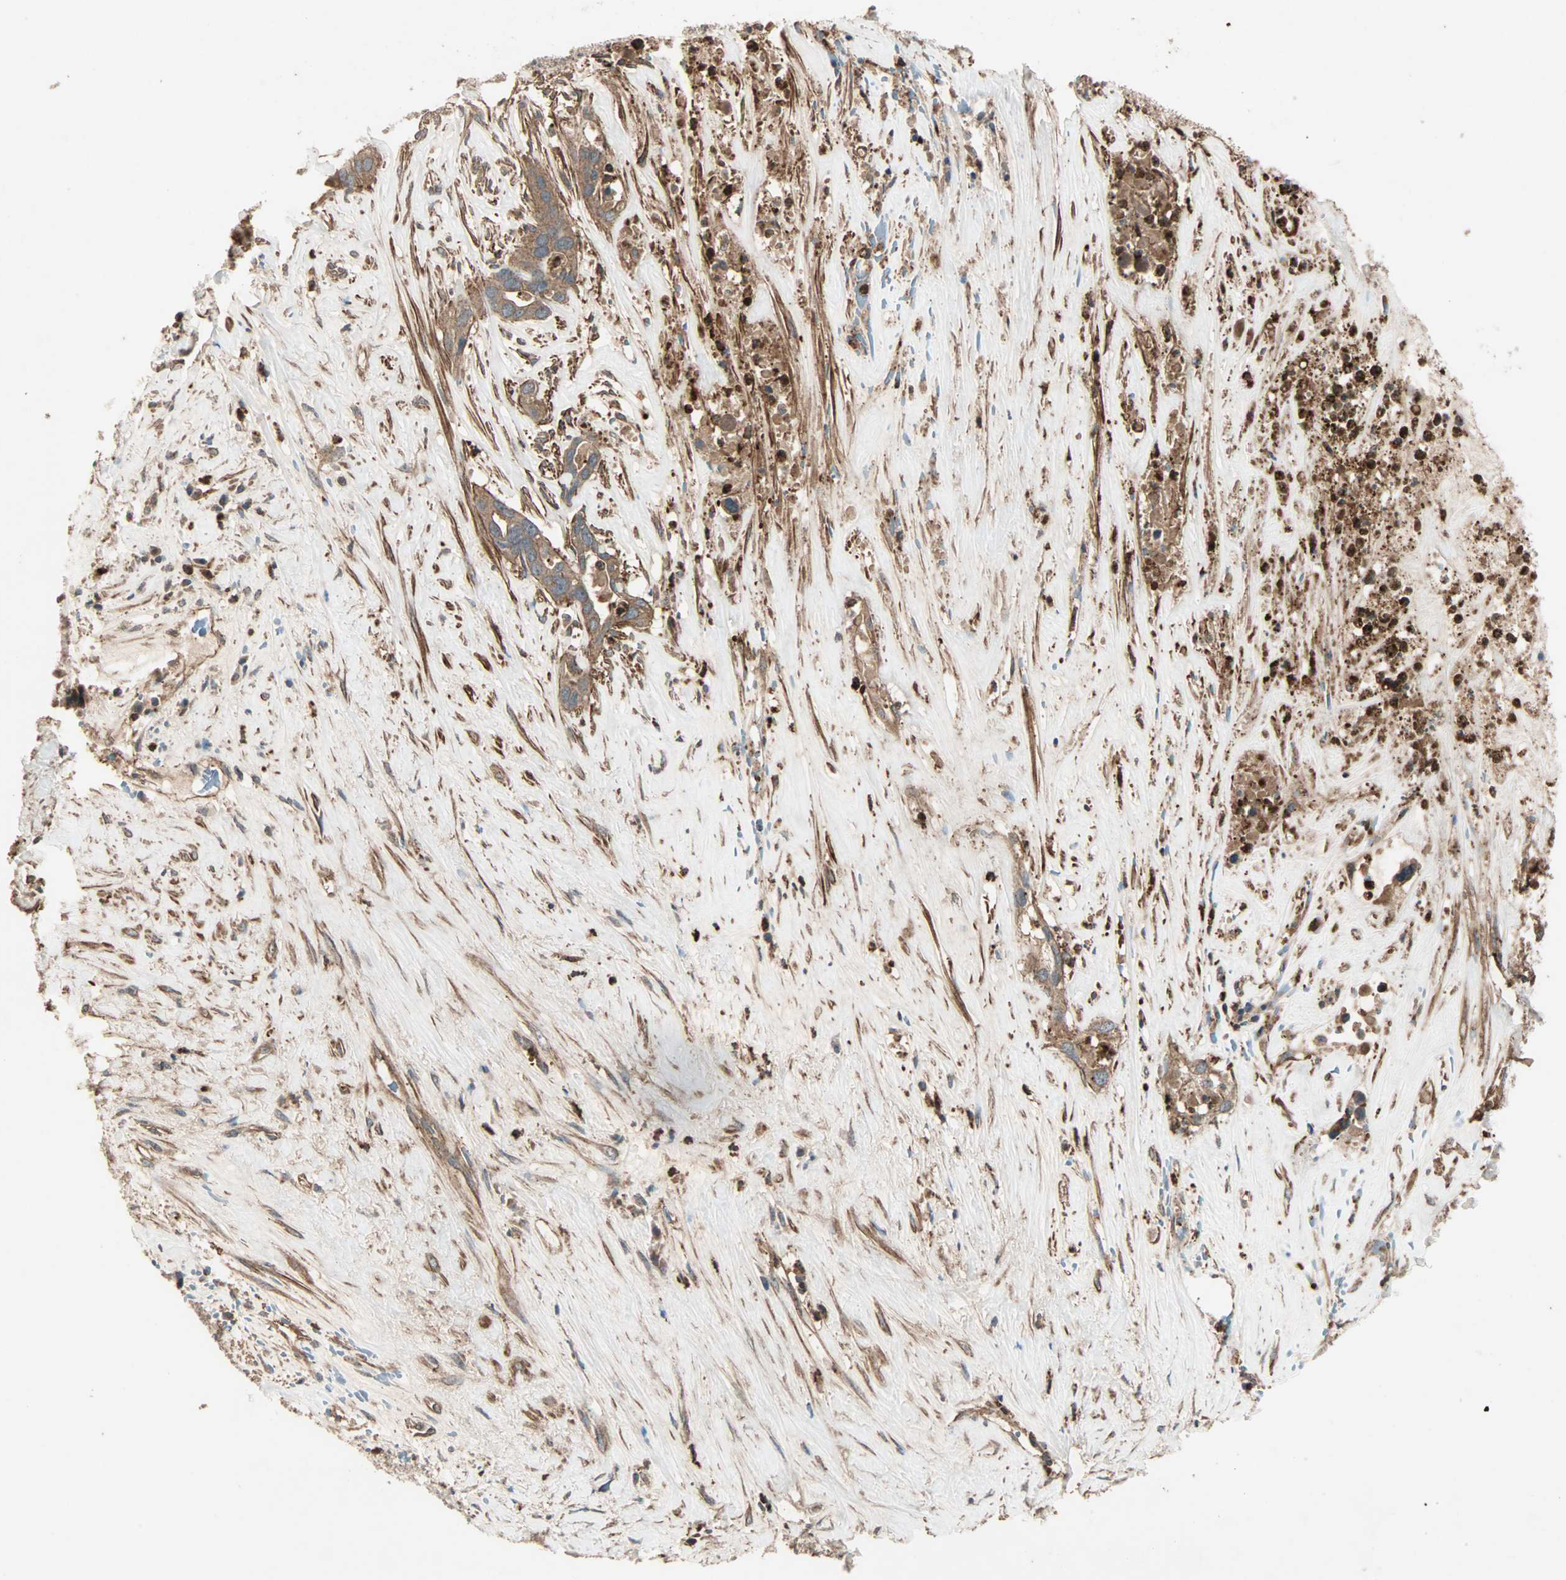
{"staining": {"intensity": "moderate", "quantity": ">75%", "location": "cytoplasmic/membranous"}, "tissue": "liver cancer", "cell_type": "Tumor cells", "image_type": "cancer", "snomed": [{"axis": "morphology", "description": "Cholangiocarcinoma"}, {"axis": "topography", "description": "Liver"}], "caption": "Immunohistochemistry of human liver cholangiocarcinoma displays medium levels of moderate cytoplasmic/membranous positivity in approximately >75% of tumor cells. (brown staining indicates protein expression, while blue staining denotes nuclei).", "gene": "GCK", "patient": {"sex": "female", "age": 65}}